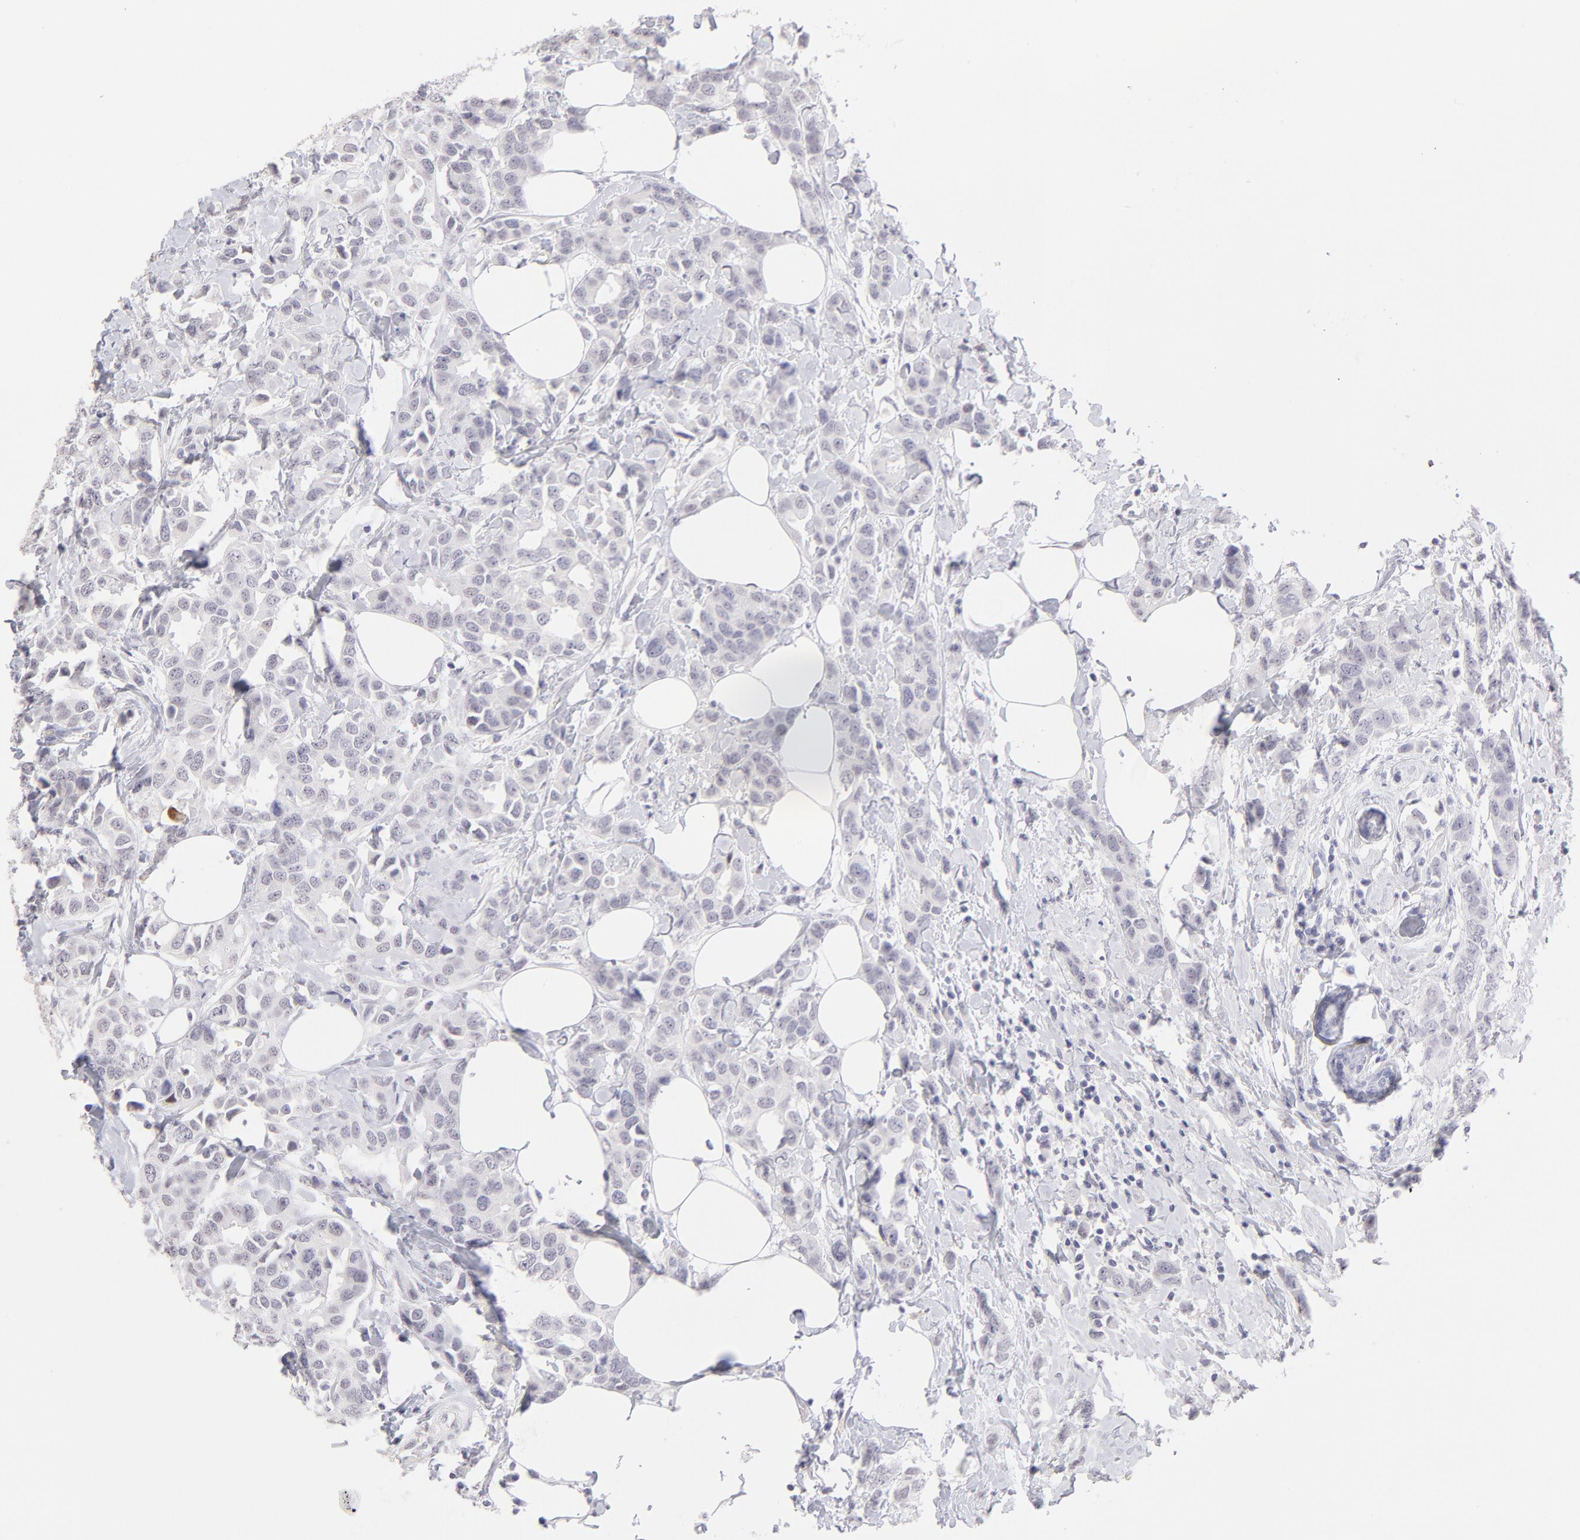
{"staining": {"intensity": "negative", "quantity": "none", "location": "none"}, "tissue": "breast cancer", "cell_type": "Tumor cells", "image_type": "cancer", "snomed": [{"axis": "morphology", "description": "Normal tissue, NOS"}, {"axis": "morphology", "description": "Duct carcinoma"}, {"axis": "topography", "description": "Breast"}], "caption": "The micrograph exhibits no staining of tumor cells in infiltrating ductal carcinoma (breast).", "gene": "LTB4R", "patient": {"sex": "female", "age": 50}}